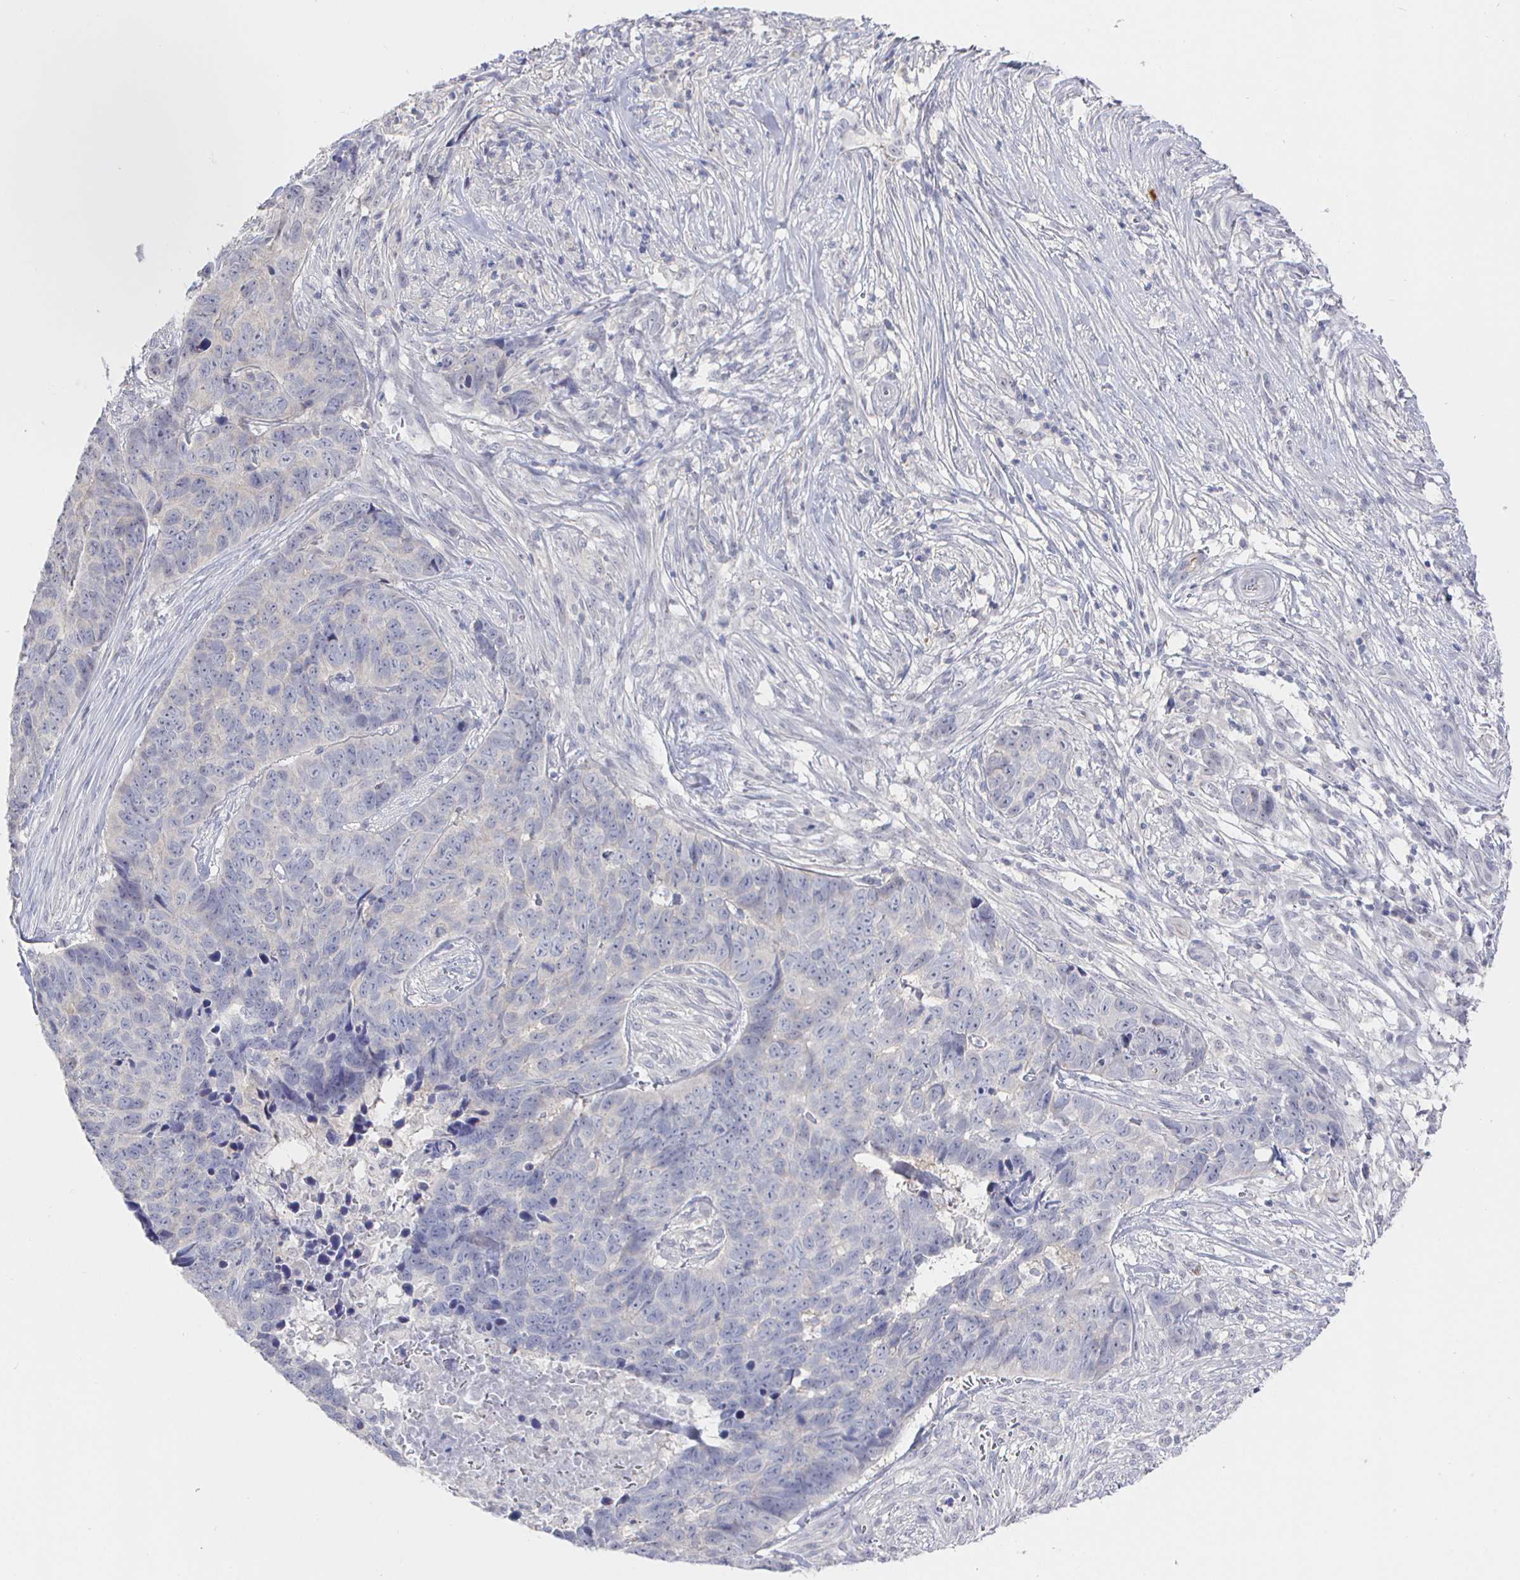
{"staining": {"intensity": "negative", "quantity": "none", "location": "none"}, "tissue": "skin cancer", "cell_type": "Tumor cells", "image_type": "cancer", "snomed": [{"axis": "morphology", "description": "Basal cell carcinoma"}, {"axis": "topography", "description": "Skin"}], "caption": "DAB immunohistochemical staining of human skin cancer reveals no significant positivity in tumor cells.", "gene": "LRRC23", "patient": {"sex": "female", "age": 82}}